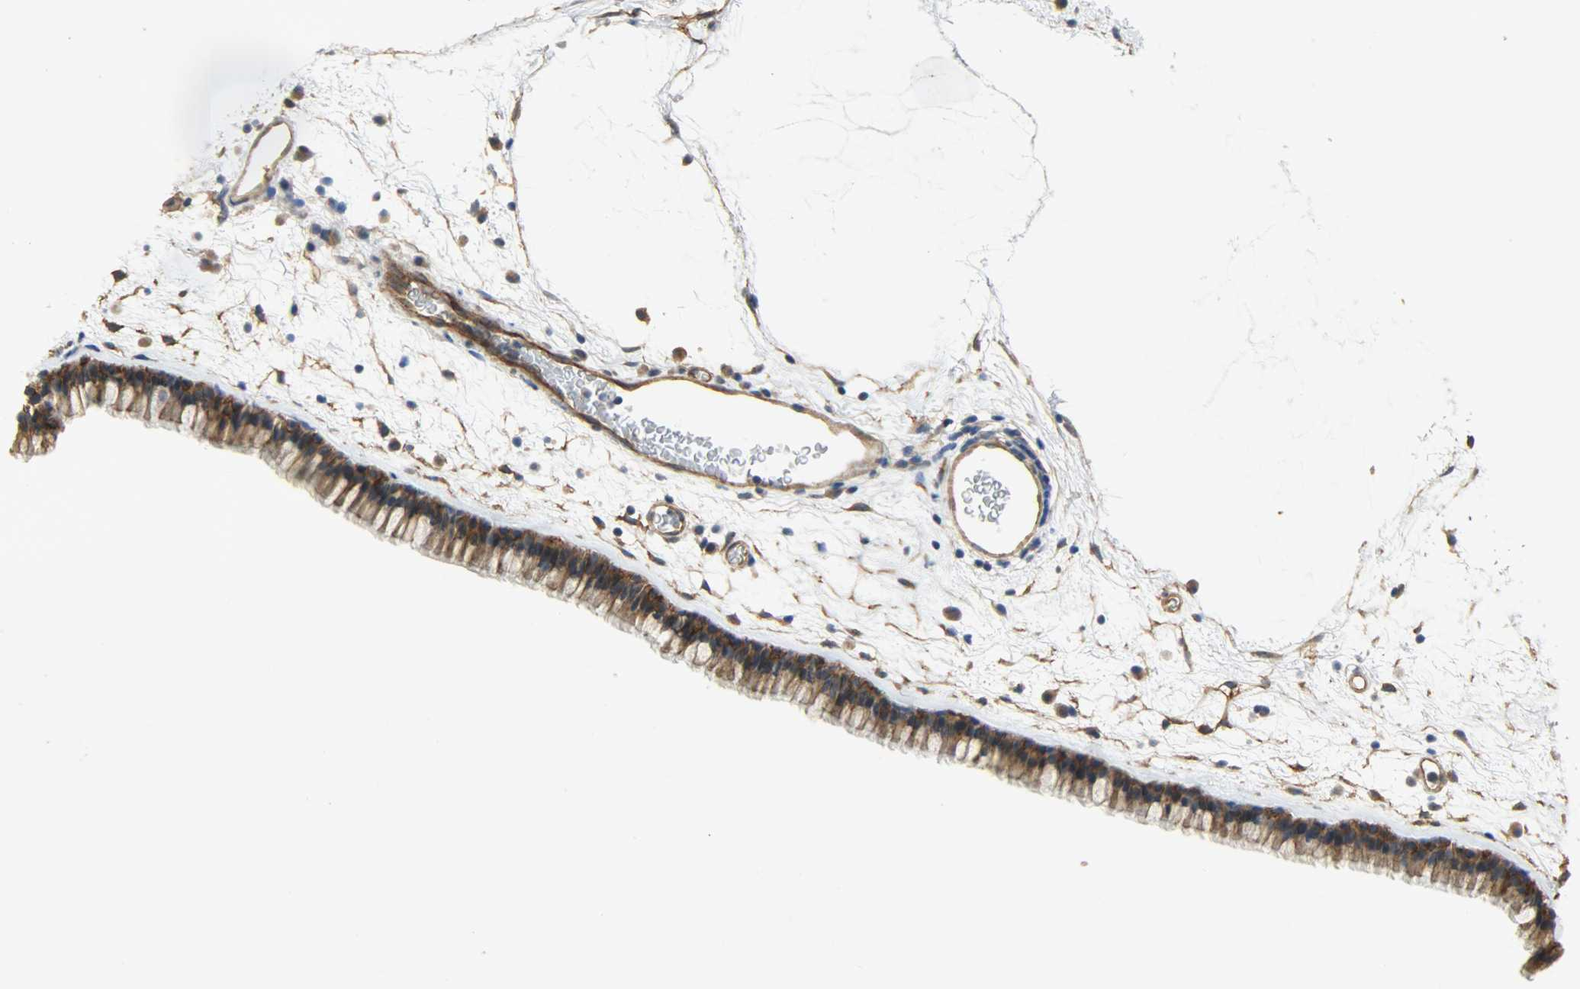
{"staining": {"intensity": "moderate", "quantity": ">75%", "location": "cytoplasmic/membranous"}, "tissue": "nasopharynx", "cell_type": "Respiratory epithelial cells", "image_type": "normal", "snomed": [{"axis": "morphology", "description": "Normal tissue, NOS"}, {"axis": "morphology", "description": "Inflammation, NOS"}, {"axis": "topography", "description": "Nasopharynx"}], "caption": "DAB immunohistochemical staining of normal human nasopharynx shows moderate cytoplasmic/membranous protein staining in about >75% of respiratory epithelial cells. (Stains: DAB (3,3'-diaminobenzidine) in brown, nuclei in blue, Microscopy: brightfield microscopy at high magnification).", "gene": "KIAA1217", "patient": {"sex": "male", "age": 48}}